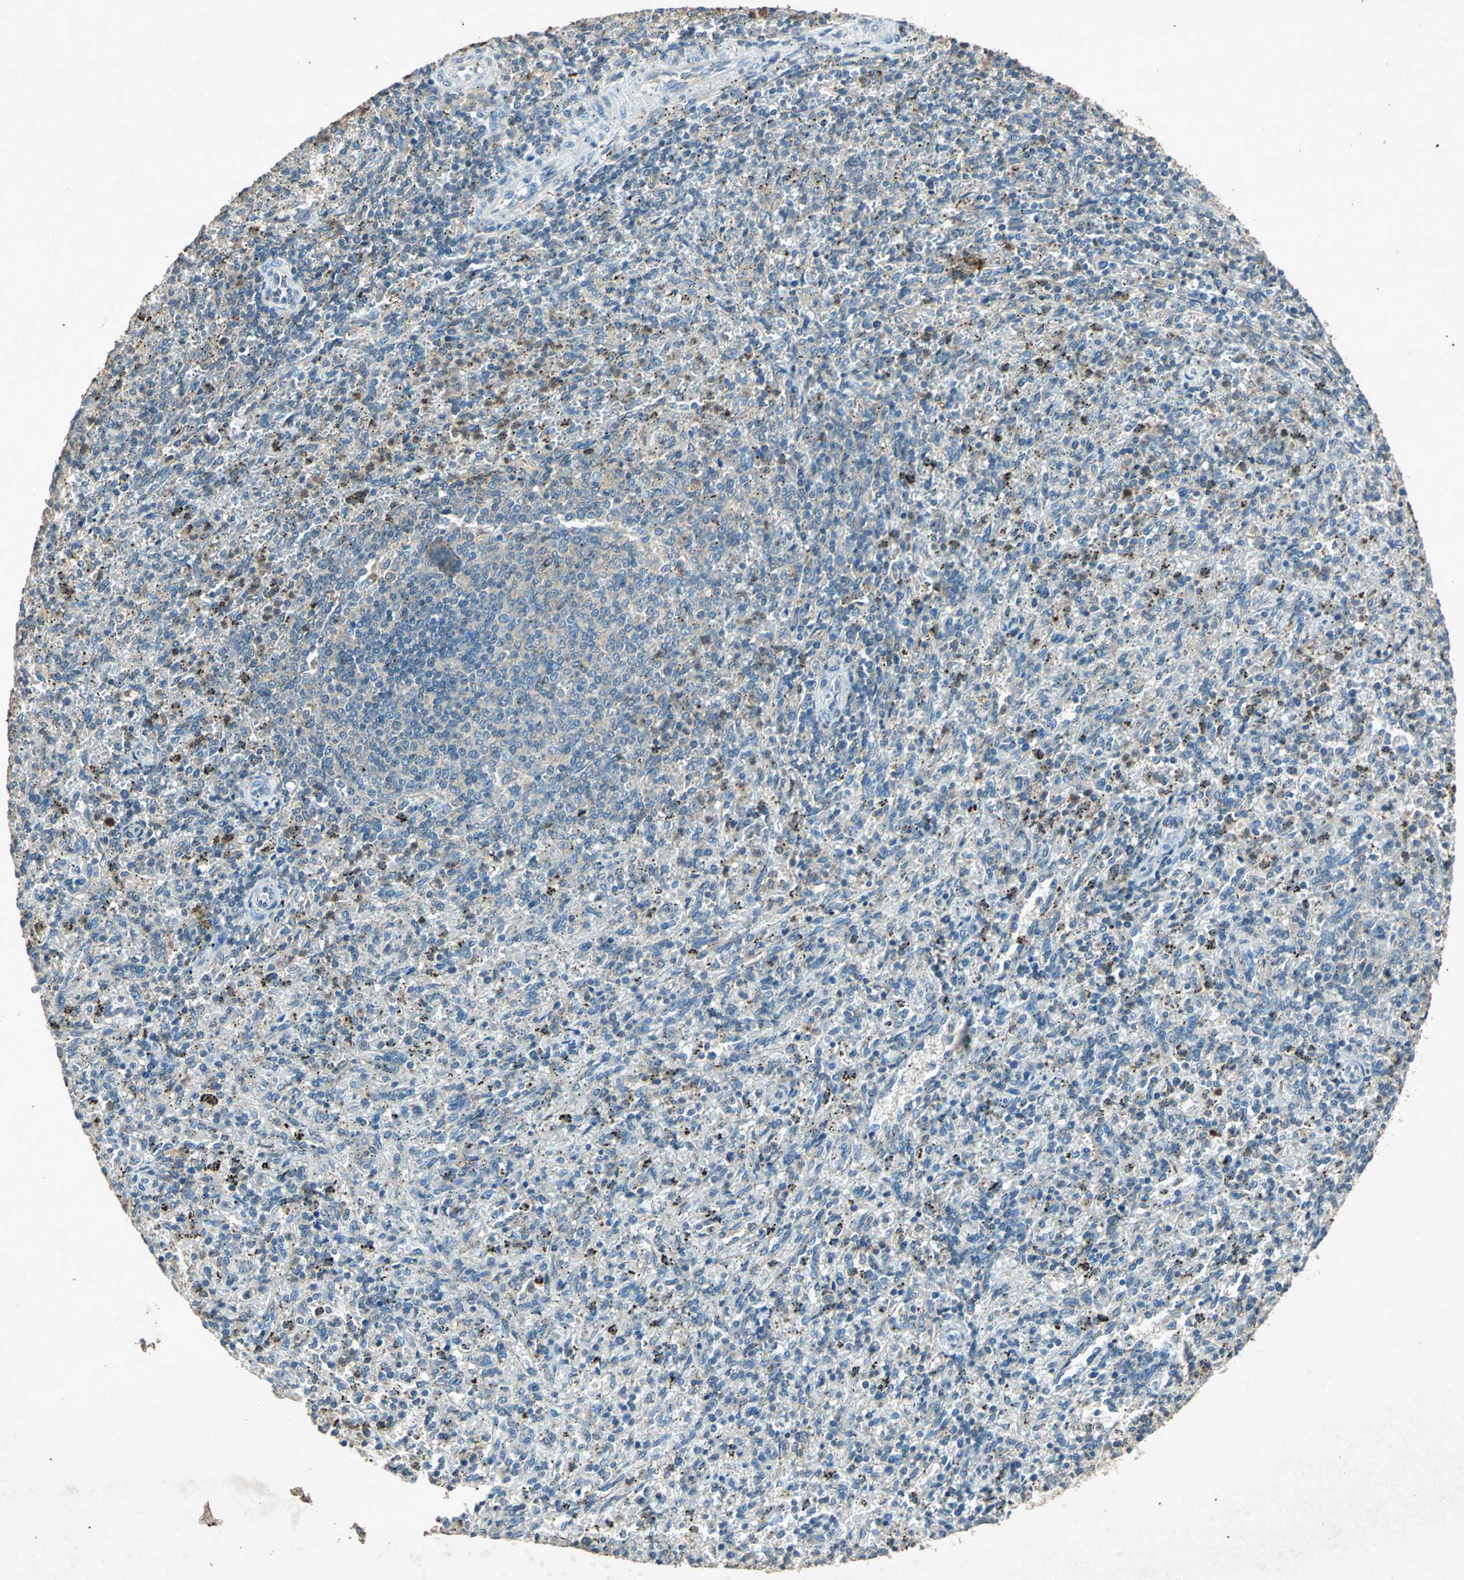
{"staining": {"intensity": "weak", "quantity": "25%-75%", "location": "cytoplasmic/membranous"}, "tissue": "spleen", "cell_type": "Cells in red pulp", "image_type": "normal", "snomed": [{"axis": "morphology", "description": "Normal tissue, NOS"}, {"axis": "topography", "description": "Spleen"}], "caption": "Immunohistochemical staining of normal spleen shows 25%-75% levels of weak cytoplasmic/membranous protein staining in approximately 25%-75% of cells in red pulp. The staining is performed using DAB brown chromogen to label protein expression. The nuclei are counter-stained blue using hematoxylin.", "gene": "PSEN1", "patient": {"sex": "female", "age": 10}}